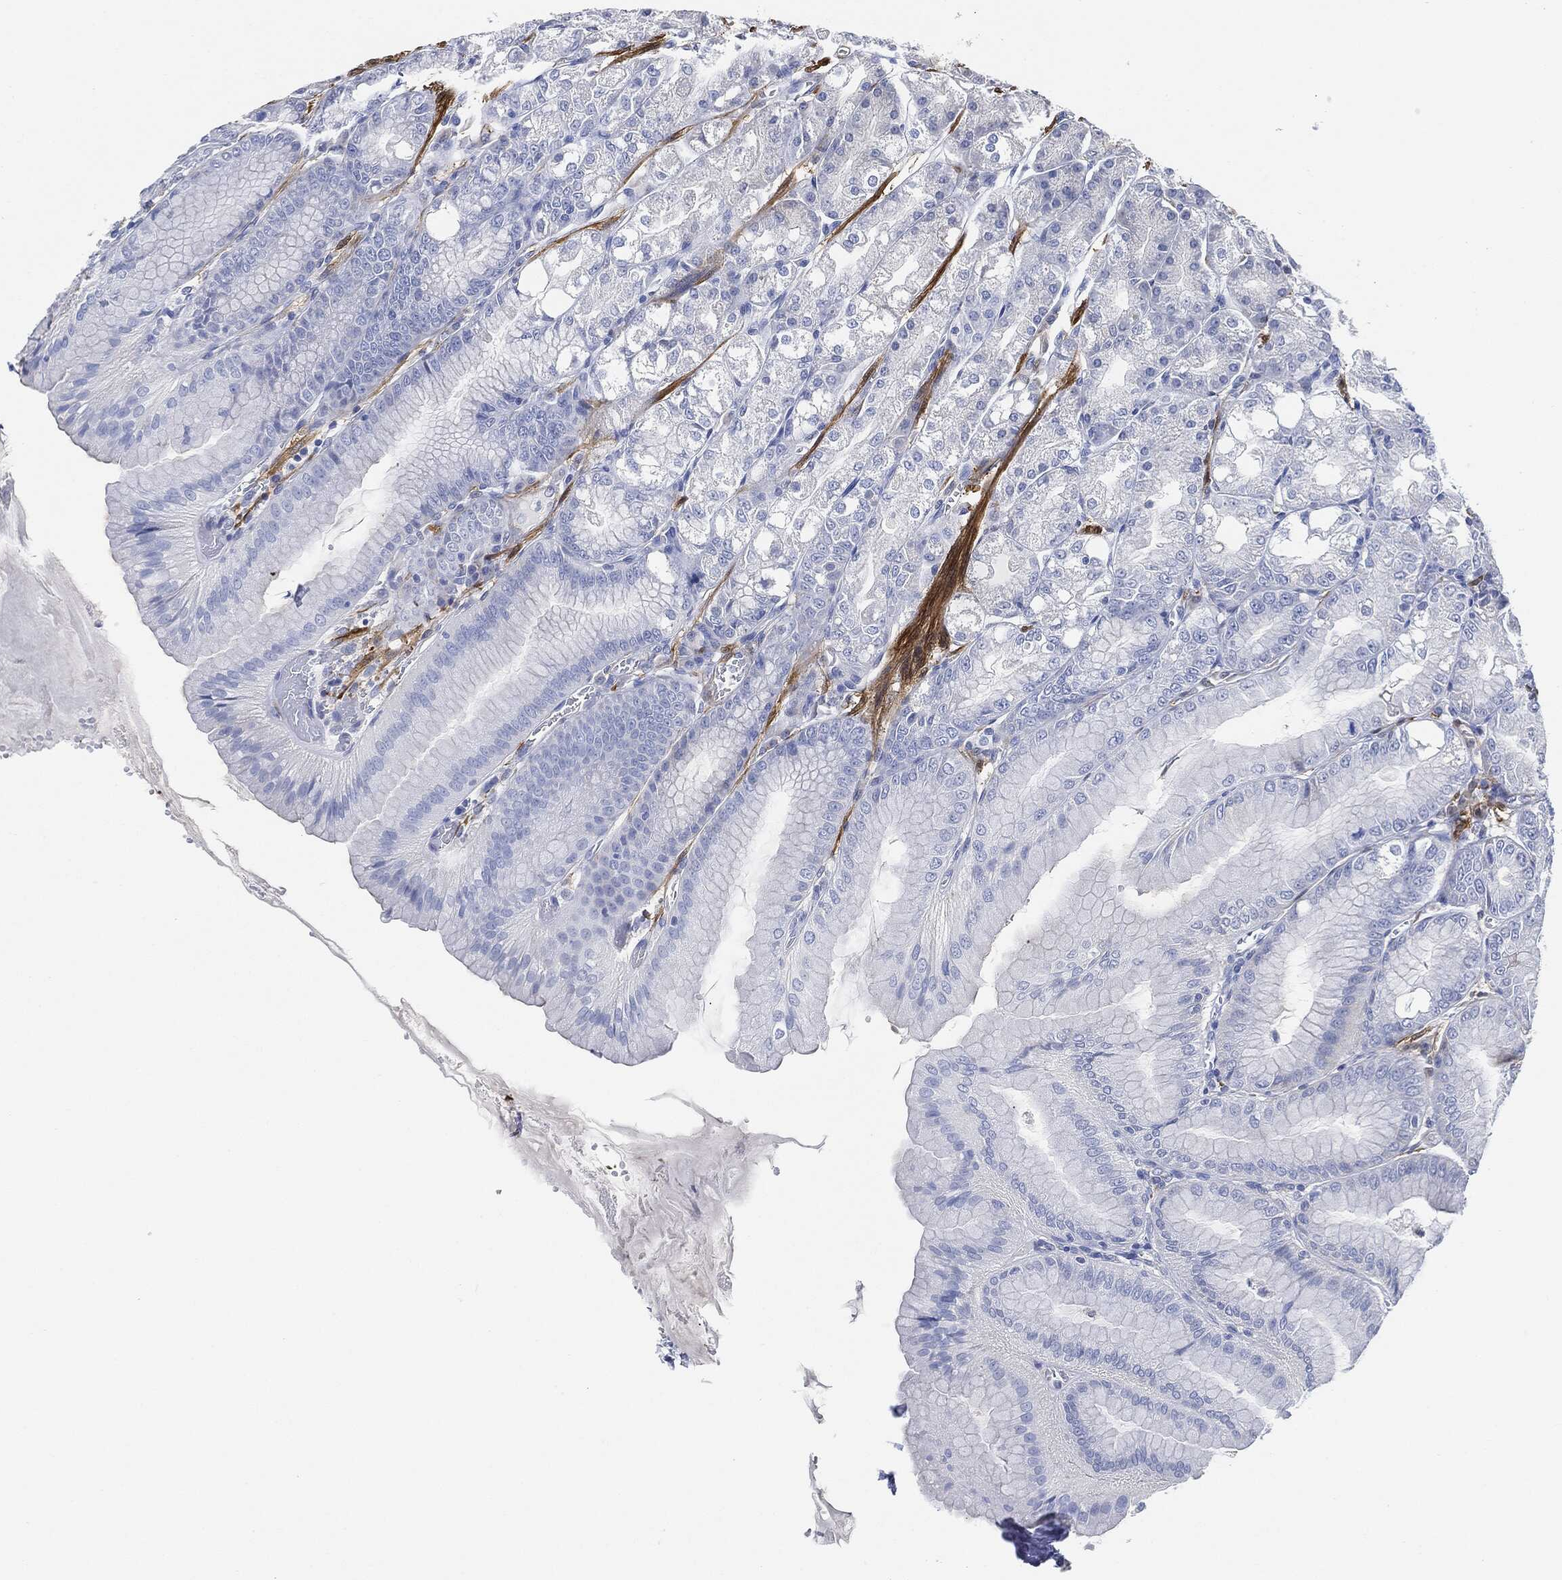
{"staining": {"intensity": "negative", "quantity": "none", "location": "none"}, "tissue": "stomach", "cell_type": "Glandular cells", "image_type": "normal", "snomed": [{"axis": "morphology", "description": "Normal tissue, NOS"}, {"axis": "topography", "description": "Stomach"}], "caption": "Glandular cells show no significant positivity in unremarkable stomach. (DAB (3,3'-diaminobenzidine) immunohistochemistry (IHC) visualized using brightfield microscopy, high magnification).", "gene": "TAGLN", "patient": {"sex": "male", "age": 71}}